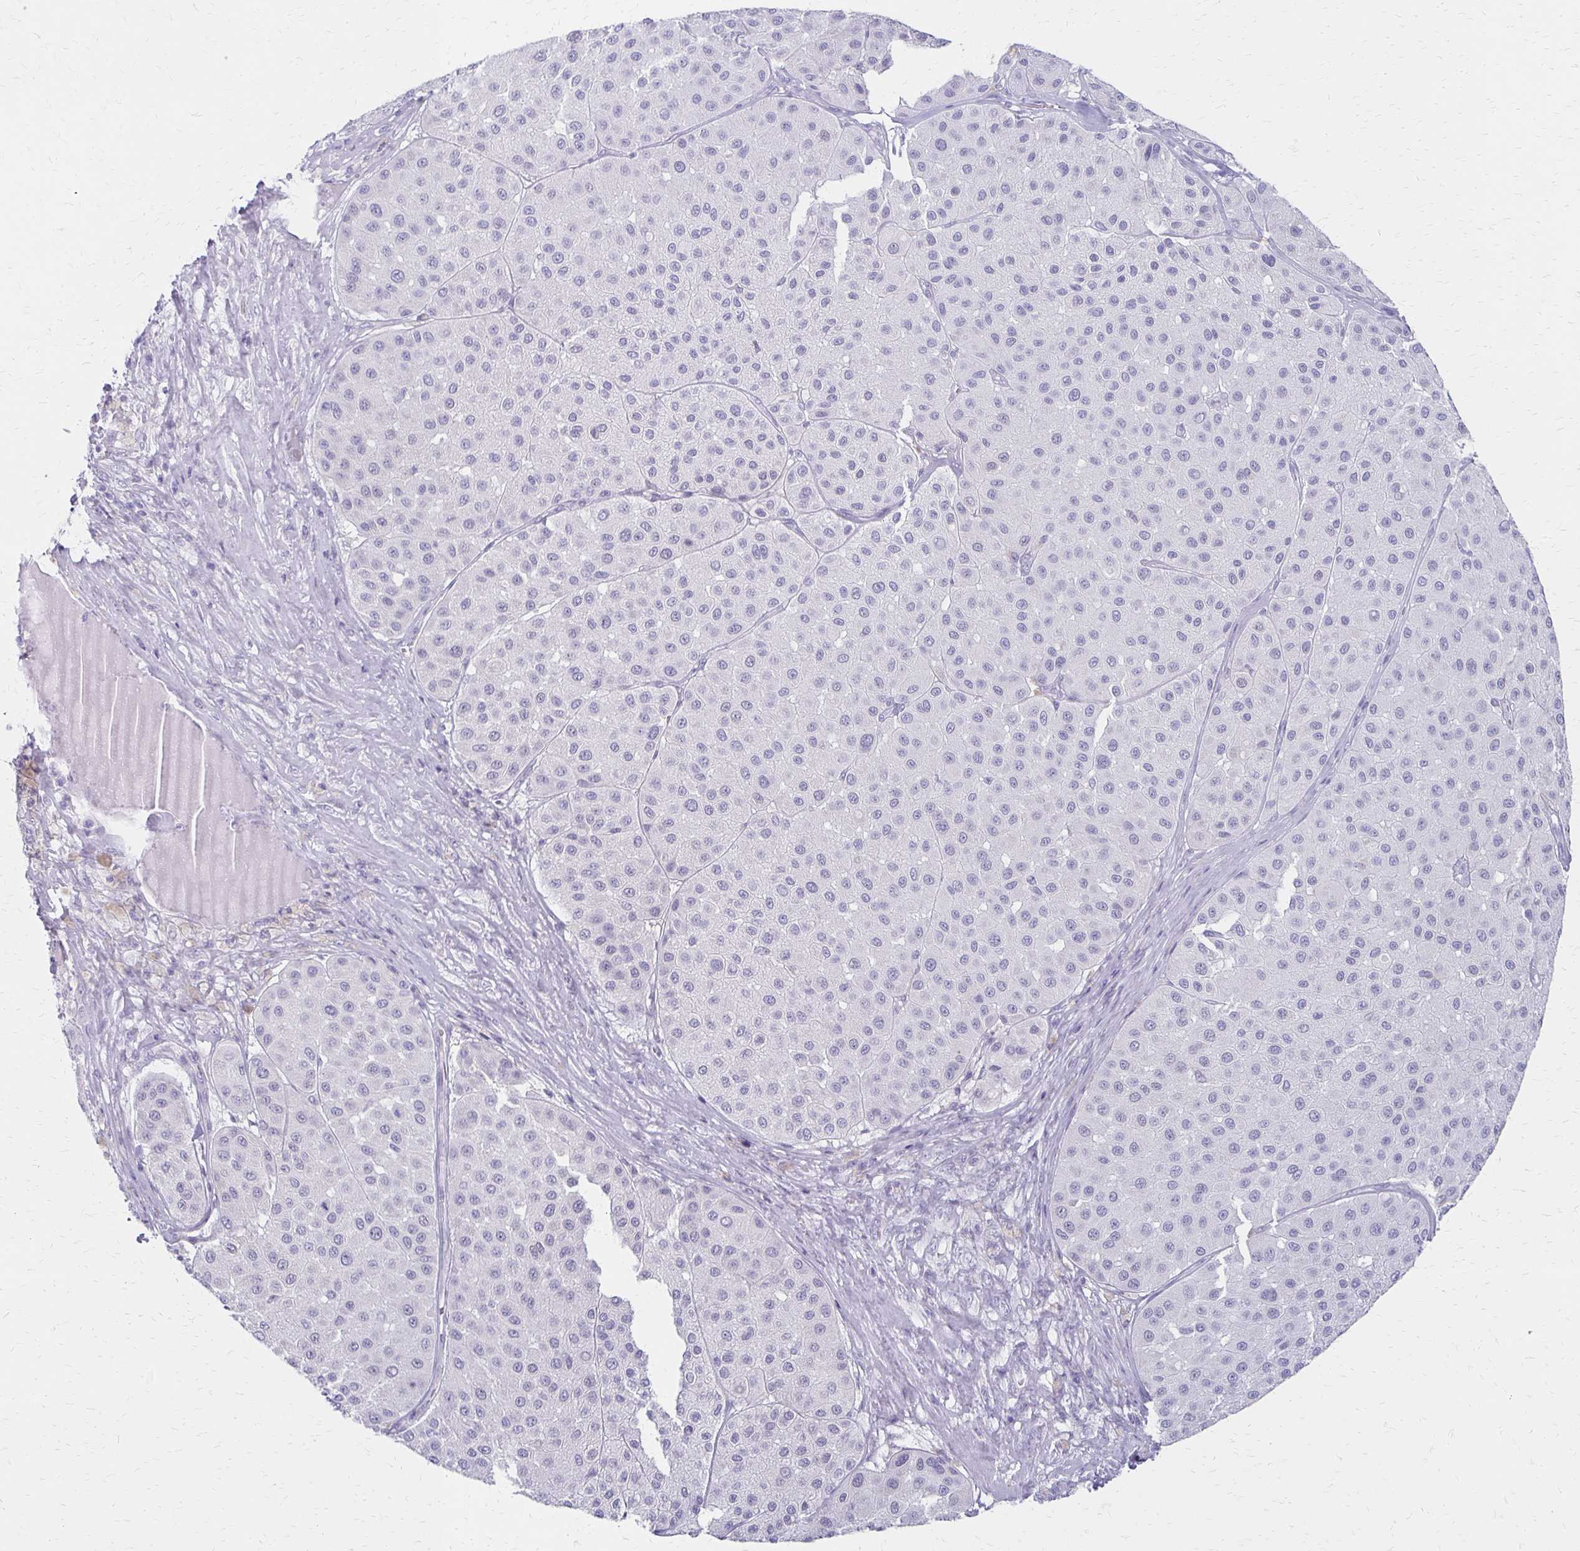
{"staining": {"intensity": "negative", "quantity": "none", "location": "none"}, "tissue": "melanoma", "cell_type": "Tumor cells", "image_type": "cancer", "snomed": [{"axis": "morphology", "description": "Malignant melanoma, Metastatic site"}, {"axis": "topography", "description": "Smooth muscle"}], "caption": "Tumor cells are negative for brown protein staining in melanoma.", "gene": "IVL", "patient": {"sex": "male", "age": 41}}